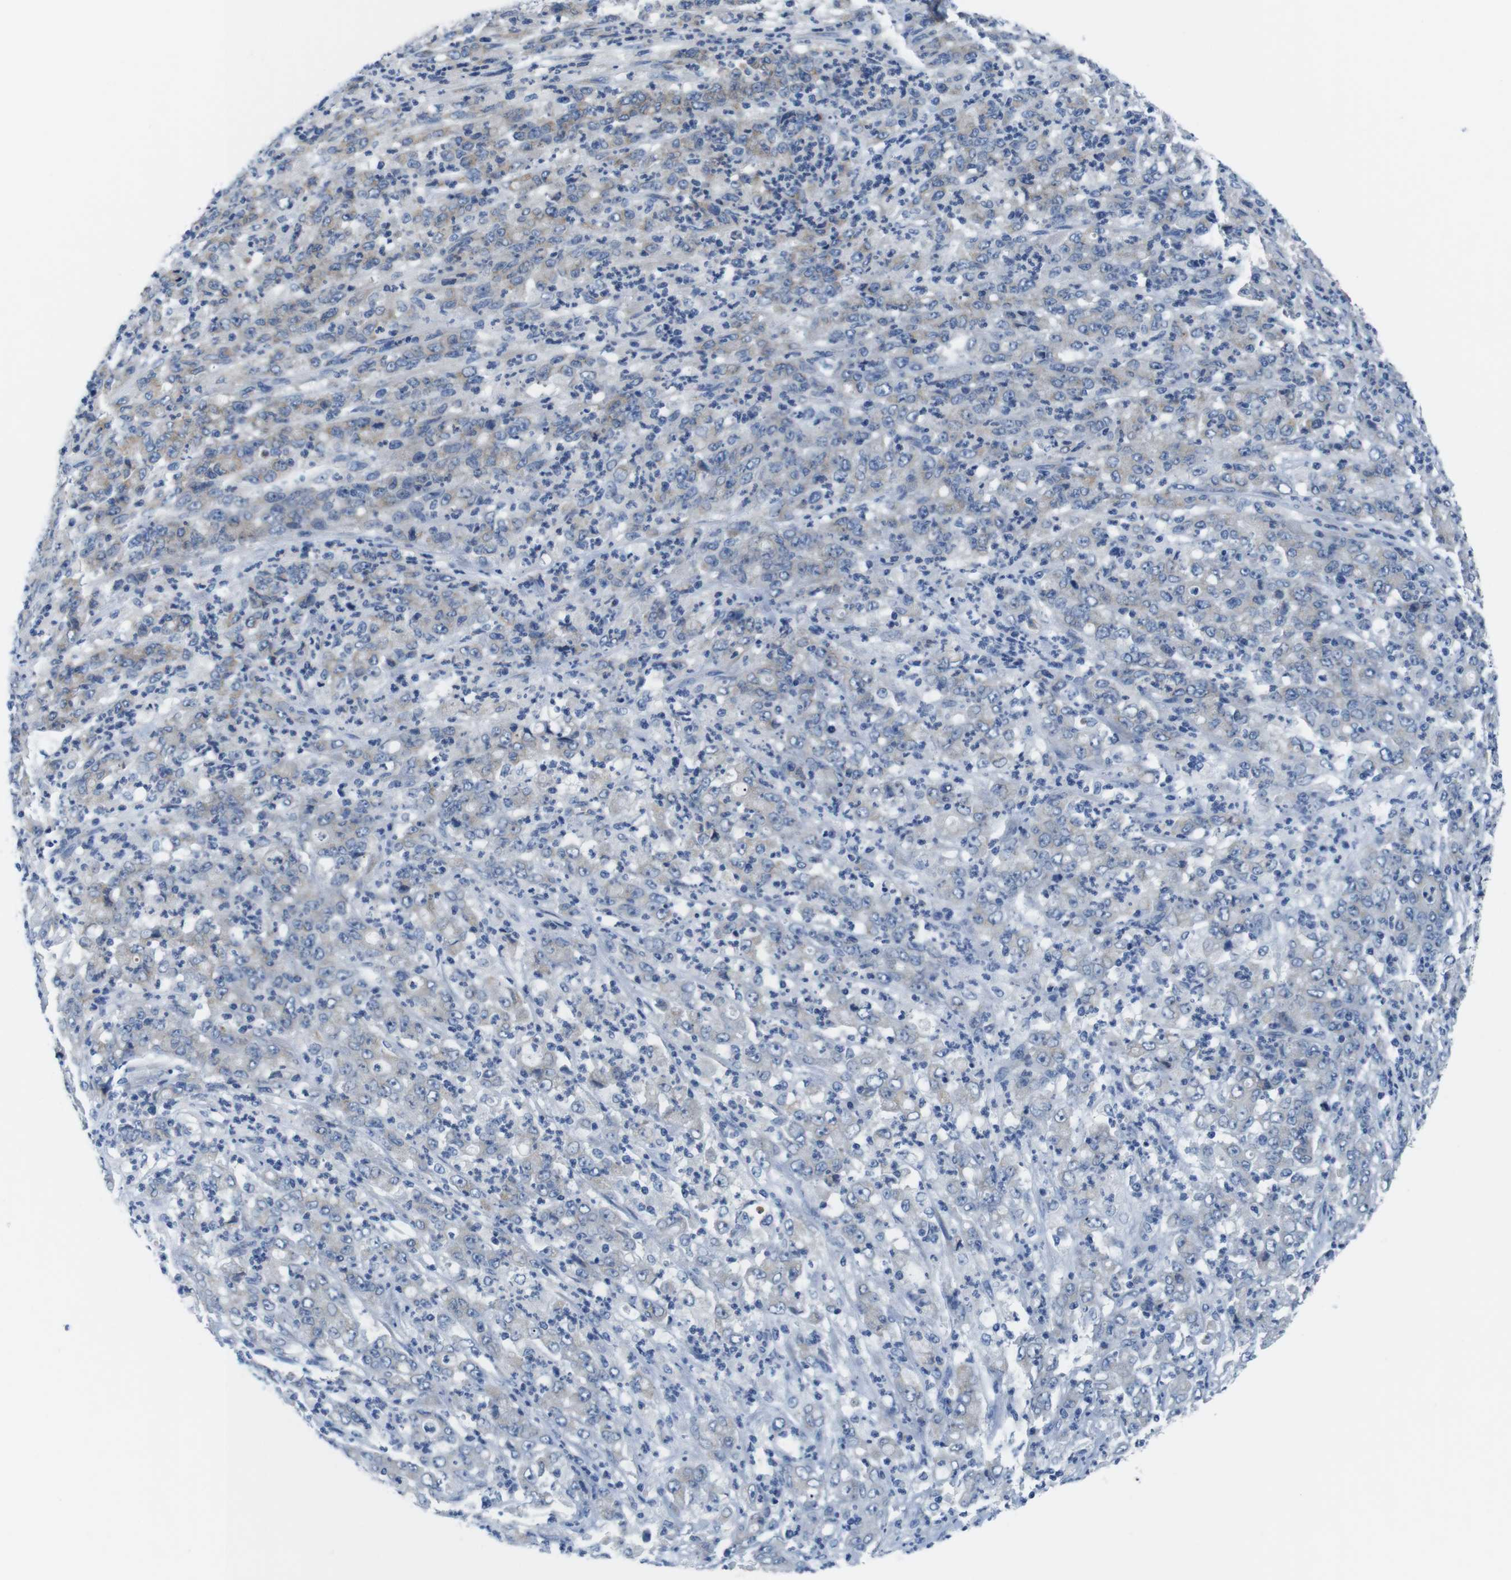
{"staining": {"intensity": "weak", "quantity": "<25%", "location": "cytoplasmic/membranous"}, "tissue": "stomach cancer", "cell_type": "Tumor cells", "image_type": "cancer", "snomed": [{"axis": "morphology", "description": "Adenocarcinoma, NOS"}, {"axis": "topography", "description": "Stomach, lower"}], "caption": "This histopathology image is of stomach cancer (adenocarcinoma) stained with immunohistochemistry to label a protein in brown with the nuclei are counter-stained blue. There is no staining in tumor cells.", "gene": "GOLGA2", "patient": {"sex": "female", "age": 71}}